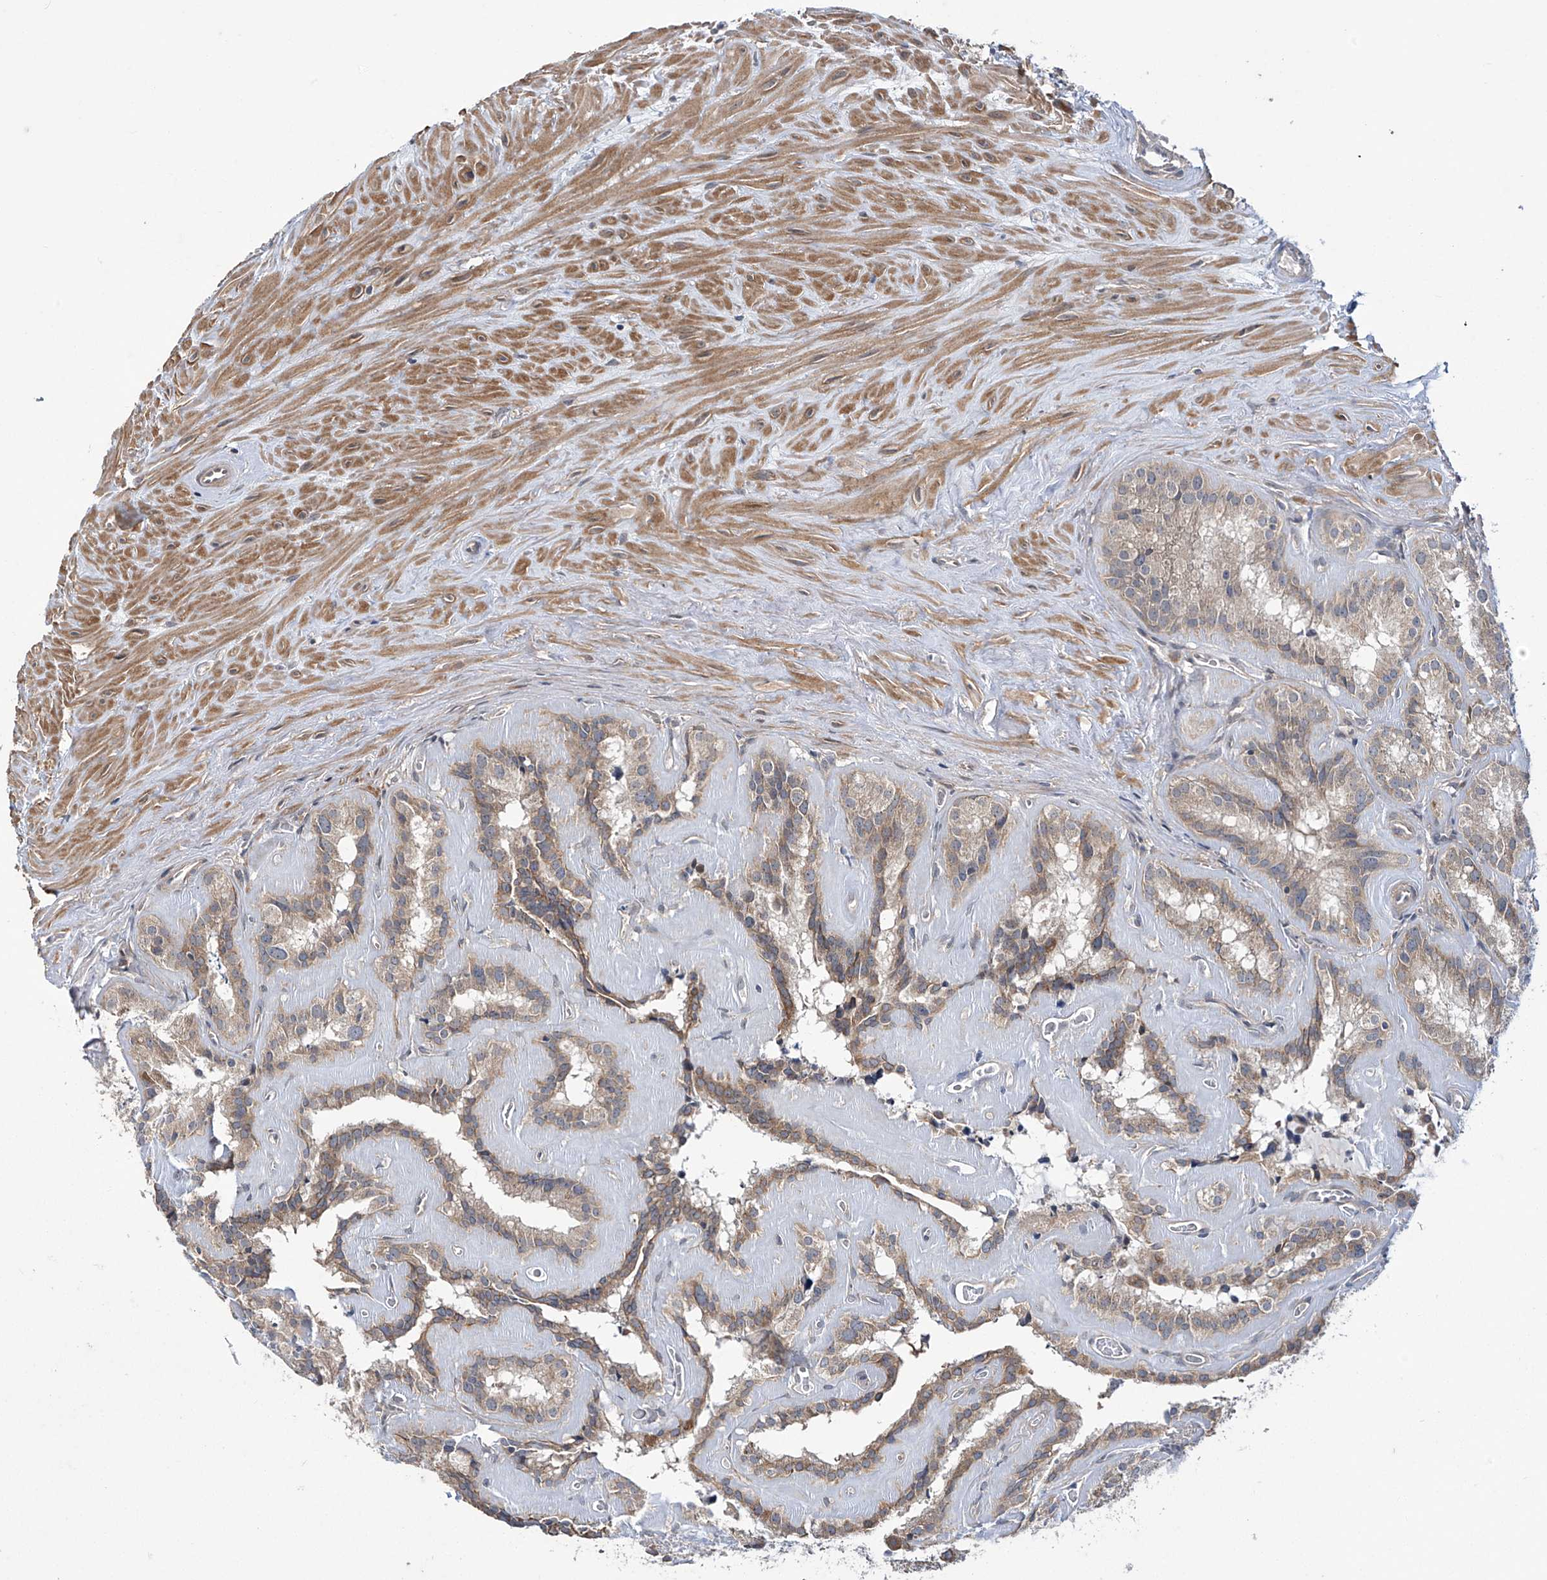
{"staining": {"intensity": "moderate", "quantity": ">75%", "location": "cytoplasmic/membranous"}, "tissue": "seminal vesicle", "cell_type": "Glandular cells", "image_type": "normal", "snomed": [{"axis": "morphology", "description": "Normal tissue, NOS"}, {"axis": "topography", "description": "Prostate"}, {"axis": "topography", "description": "Seminal veicle"}], "caption": "Moderate cytoplasmic/membranous staining for a protein is seen in approximately >75% of glandular cells of benign seminal vesicle using IHC.", "gene": "TRIM60", "patient": {"sex": "male", "age": 59}}